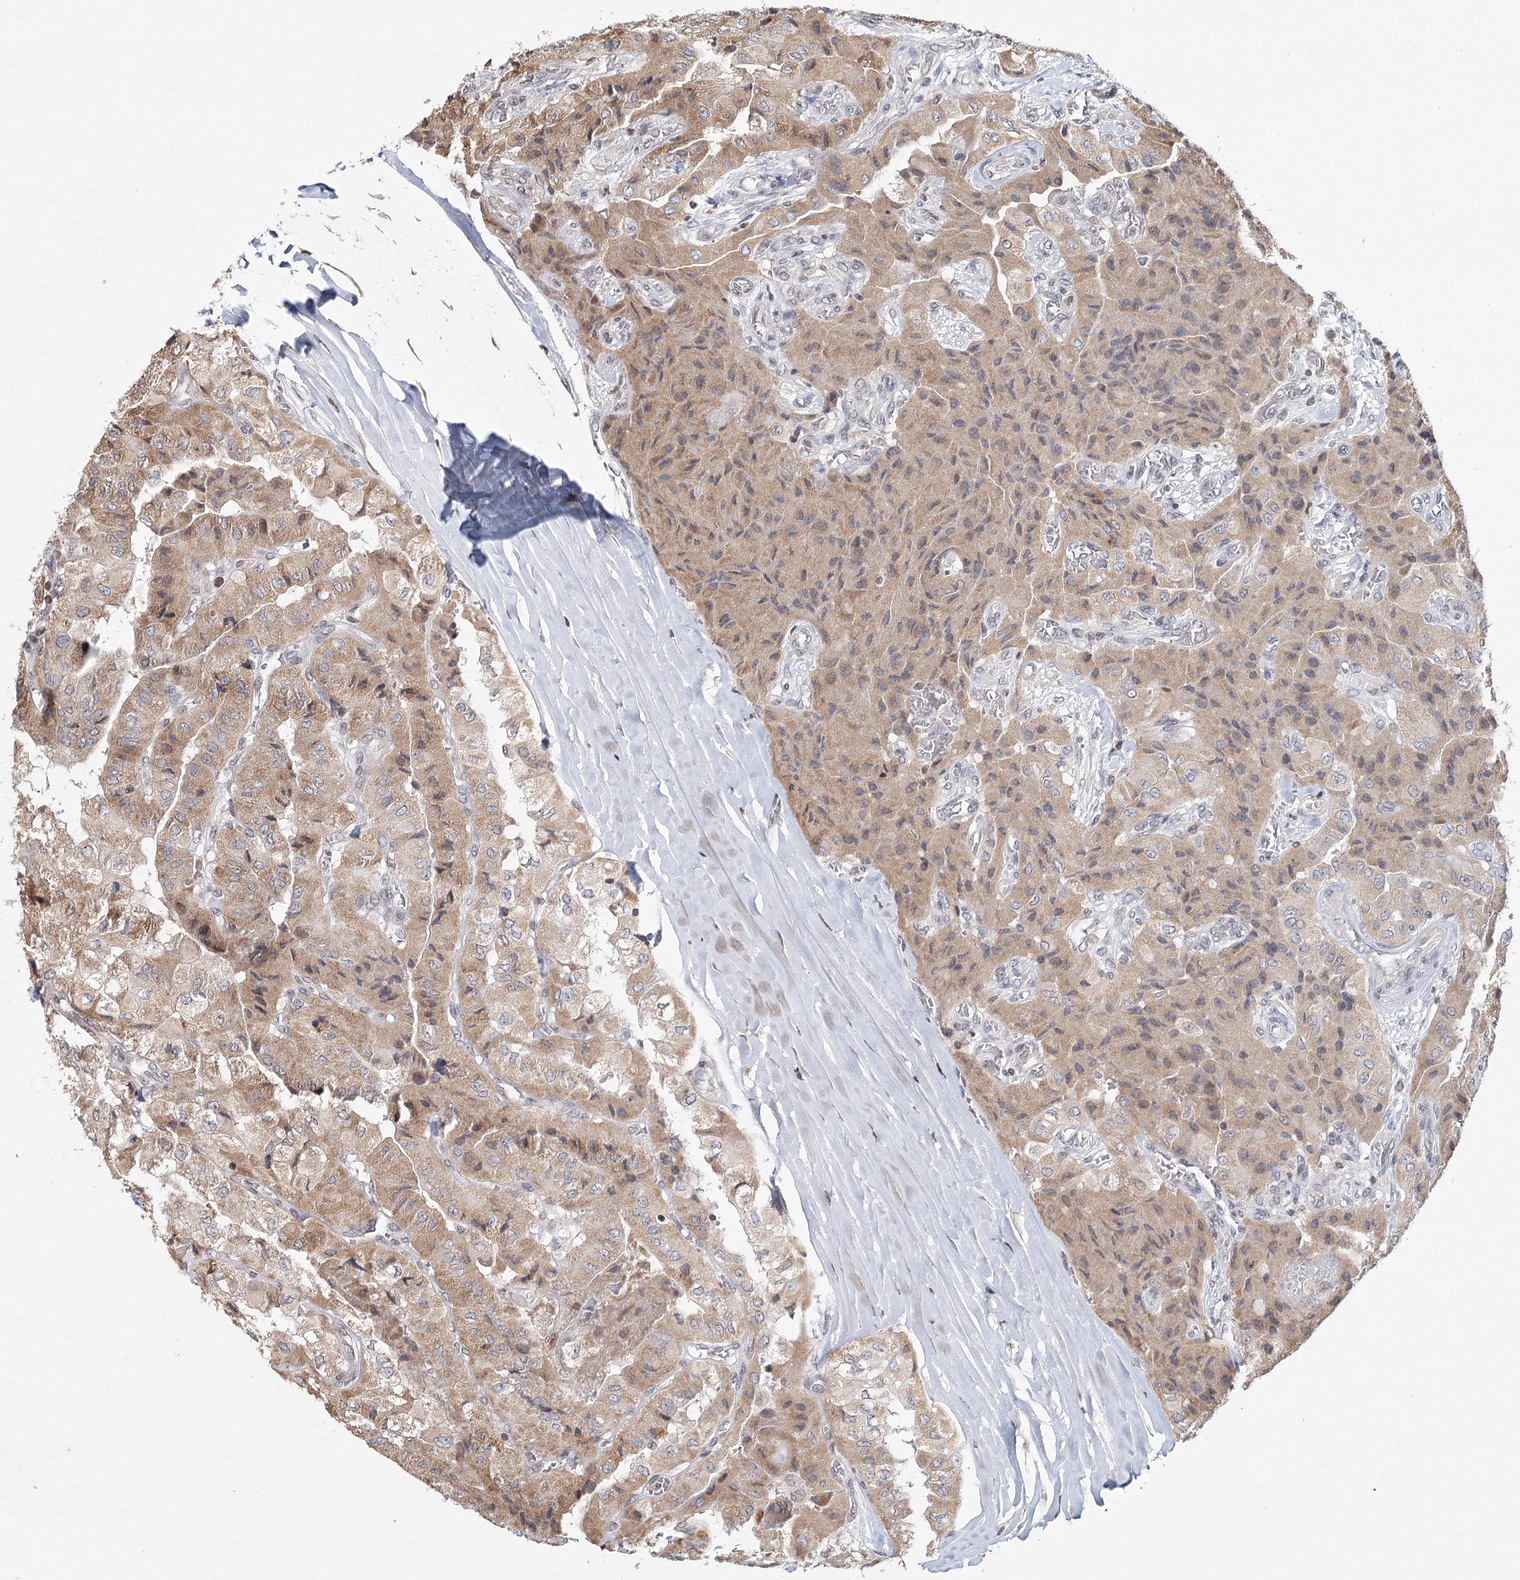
{"staining": {"intensity": "moderate", "quantity": ">75%", "location": "cytoplasmic/membranous"}, "tissue": "thyroid cancer", "cell_type": "Tumor cells", "image_type": "cancer", "snomed": [{"axis": "morphology", "description": "Papillary adenocarcinoma, NOS"}, {"axis": "topography", "description": "Thyroid gland"}], "caption": "Thyroid cancer was stained to show a protein in brown. There is medium levels of moderate cytoplasmic/membranous staining in about >75% of tumor cells.", "gene": "ICOS", "patient": {"sex": "female", "age": 59}}